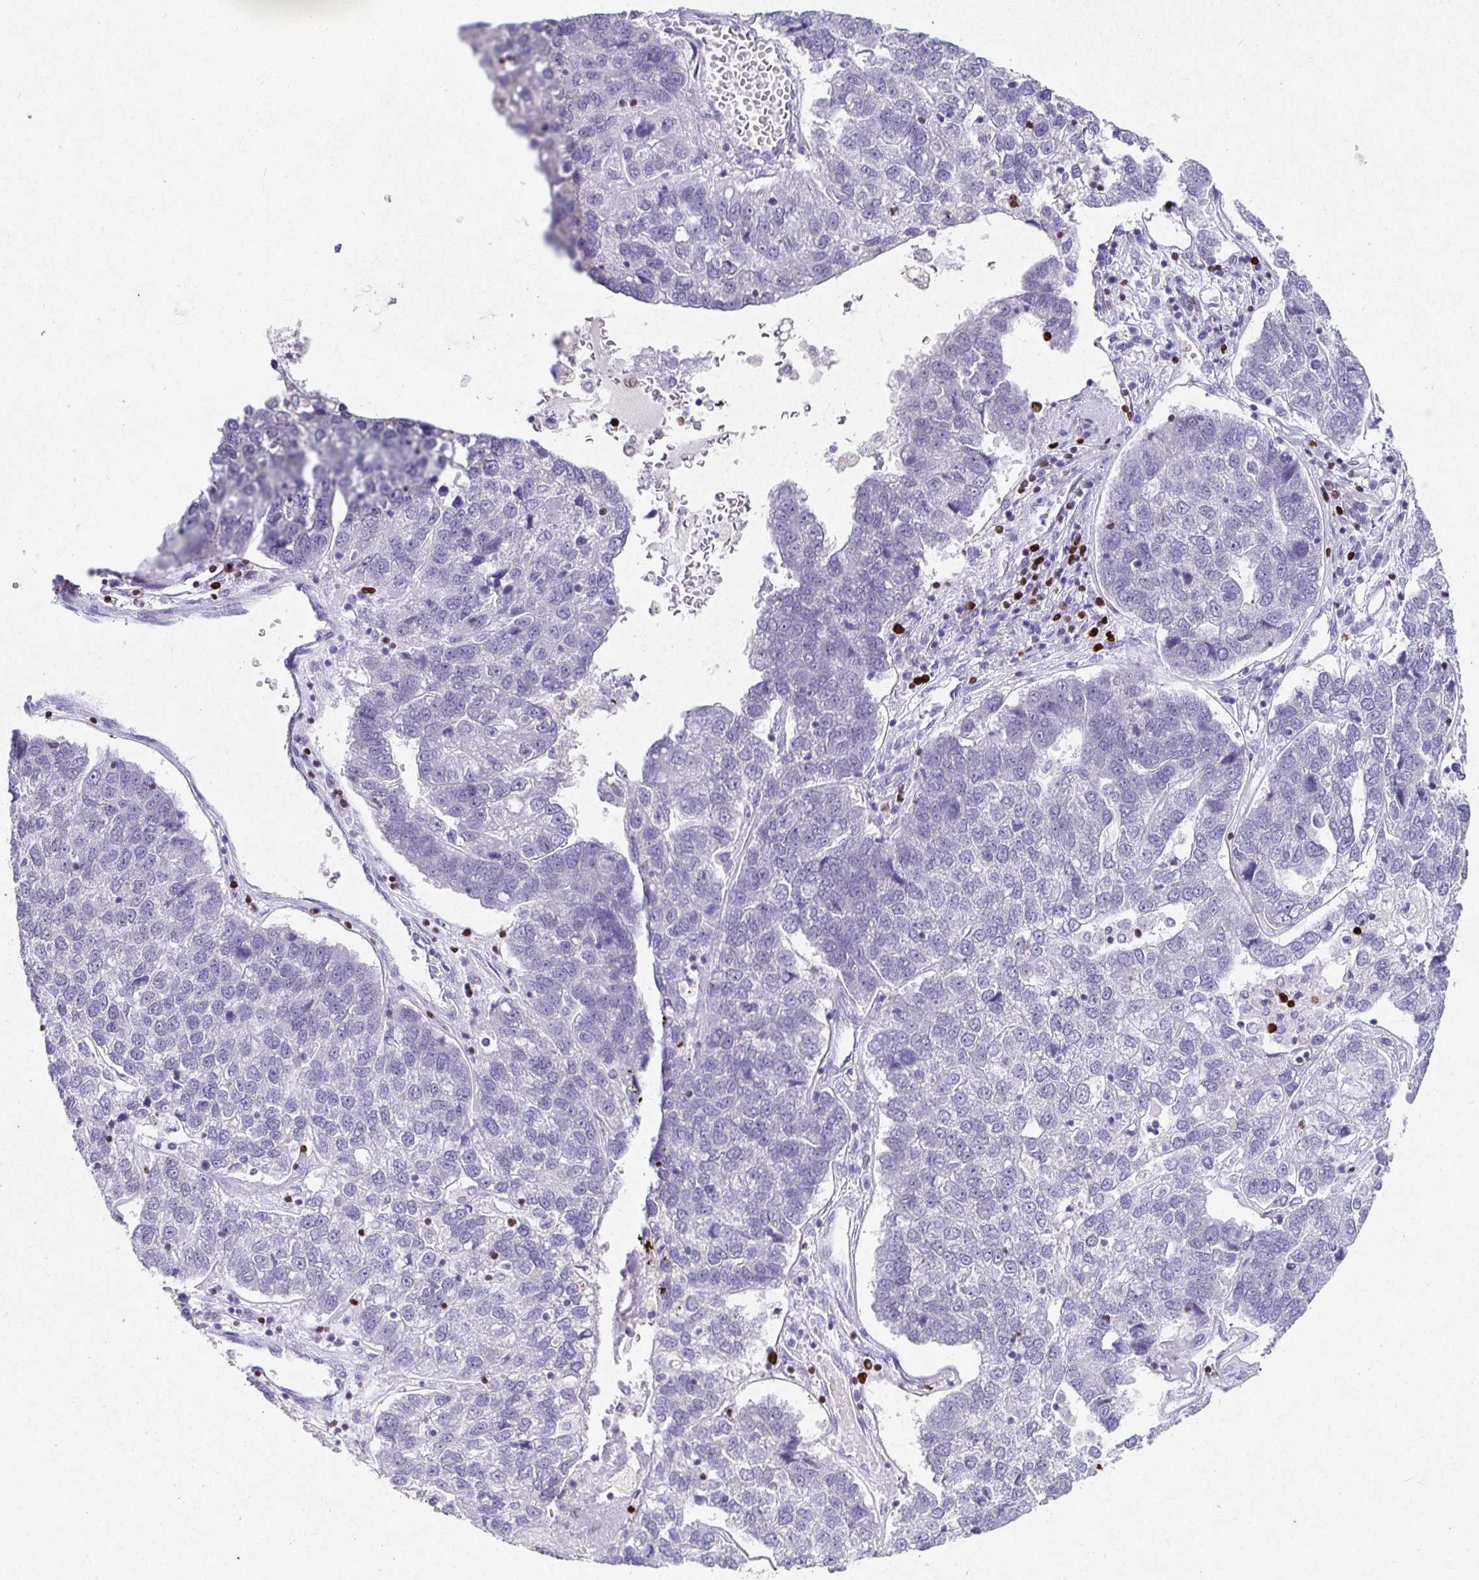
{"staining": {"intensity": "negative", "quantity": "none", "location": "none"}, "tissue": "pancreatic cancer", "cell_type": "Tumor cells", "image_type": "cancer", "snomed": [{"axis": "morphology", "description": "Adenocarcinoma, NOS"}, {"axis": "topography", "description": "Pancreas"}], "caption": "A high-resolution micrograph shows IHC staining of pancreatic cancer (adenocarcinoma), which reveals no significant expression in tumor cells.", "gene": "SATB1", "patient": {"sex": "female", "age": 61}}